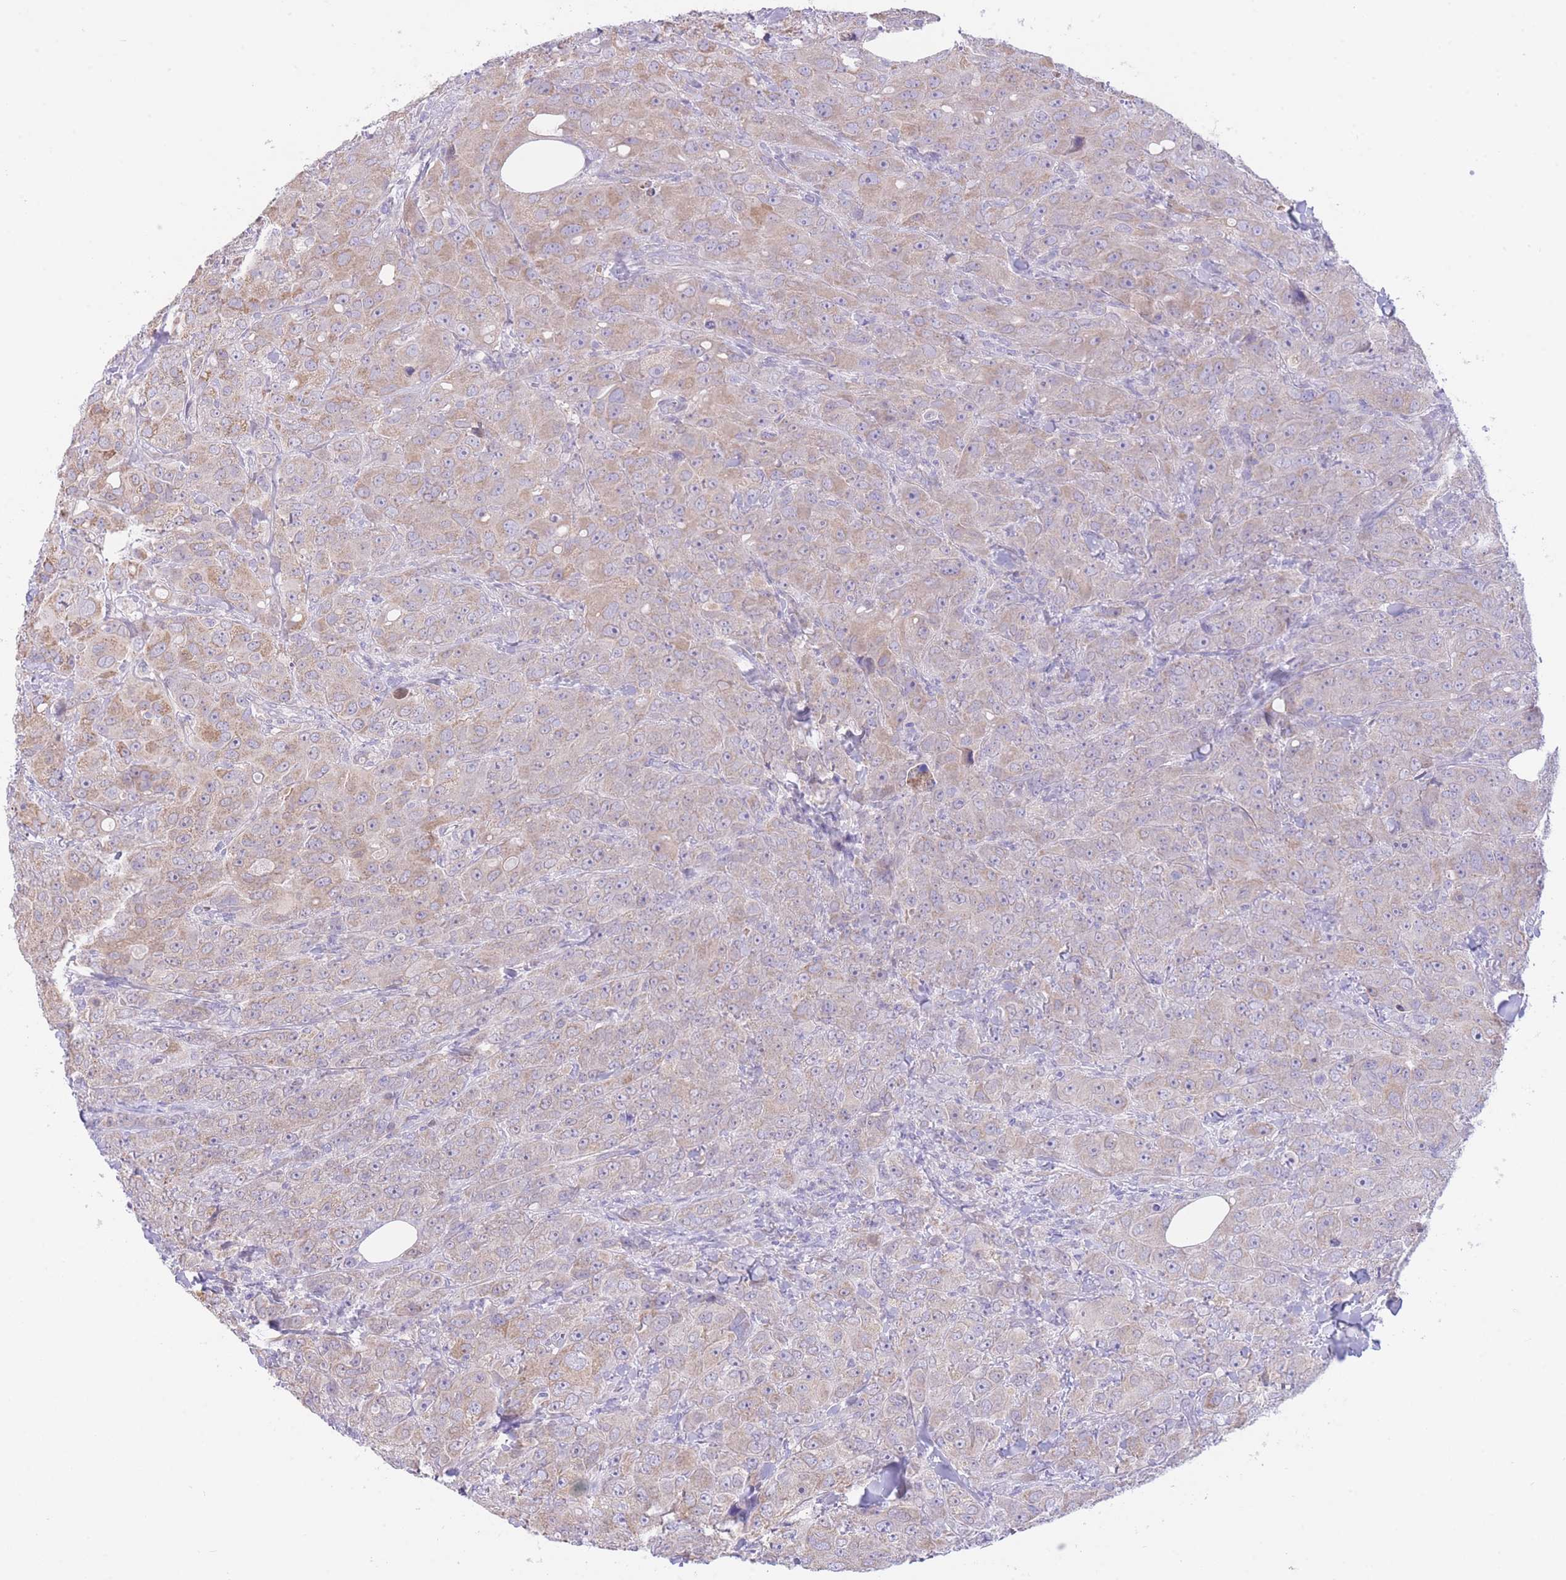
{"staining": {"intensity": "weak", "quantity": "<25%", "location": "cytoplasmic/membranous"}, "tissue": "breast cancer", "cell_type": "Tumor cells", "image_type": "cancer", "snomed": [{"axis": "morphology", "description": "Duct carcinoma"}, {"axis": "topography", "description": "Breast"}], "caption": "Protein analysis of breast cancer (infiltrating ductal carcinoma) reveals no significant positivity in tumor cells.", "gene": "PGM1", "patient": {"sex": "female", "age": 43}}